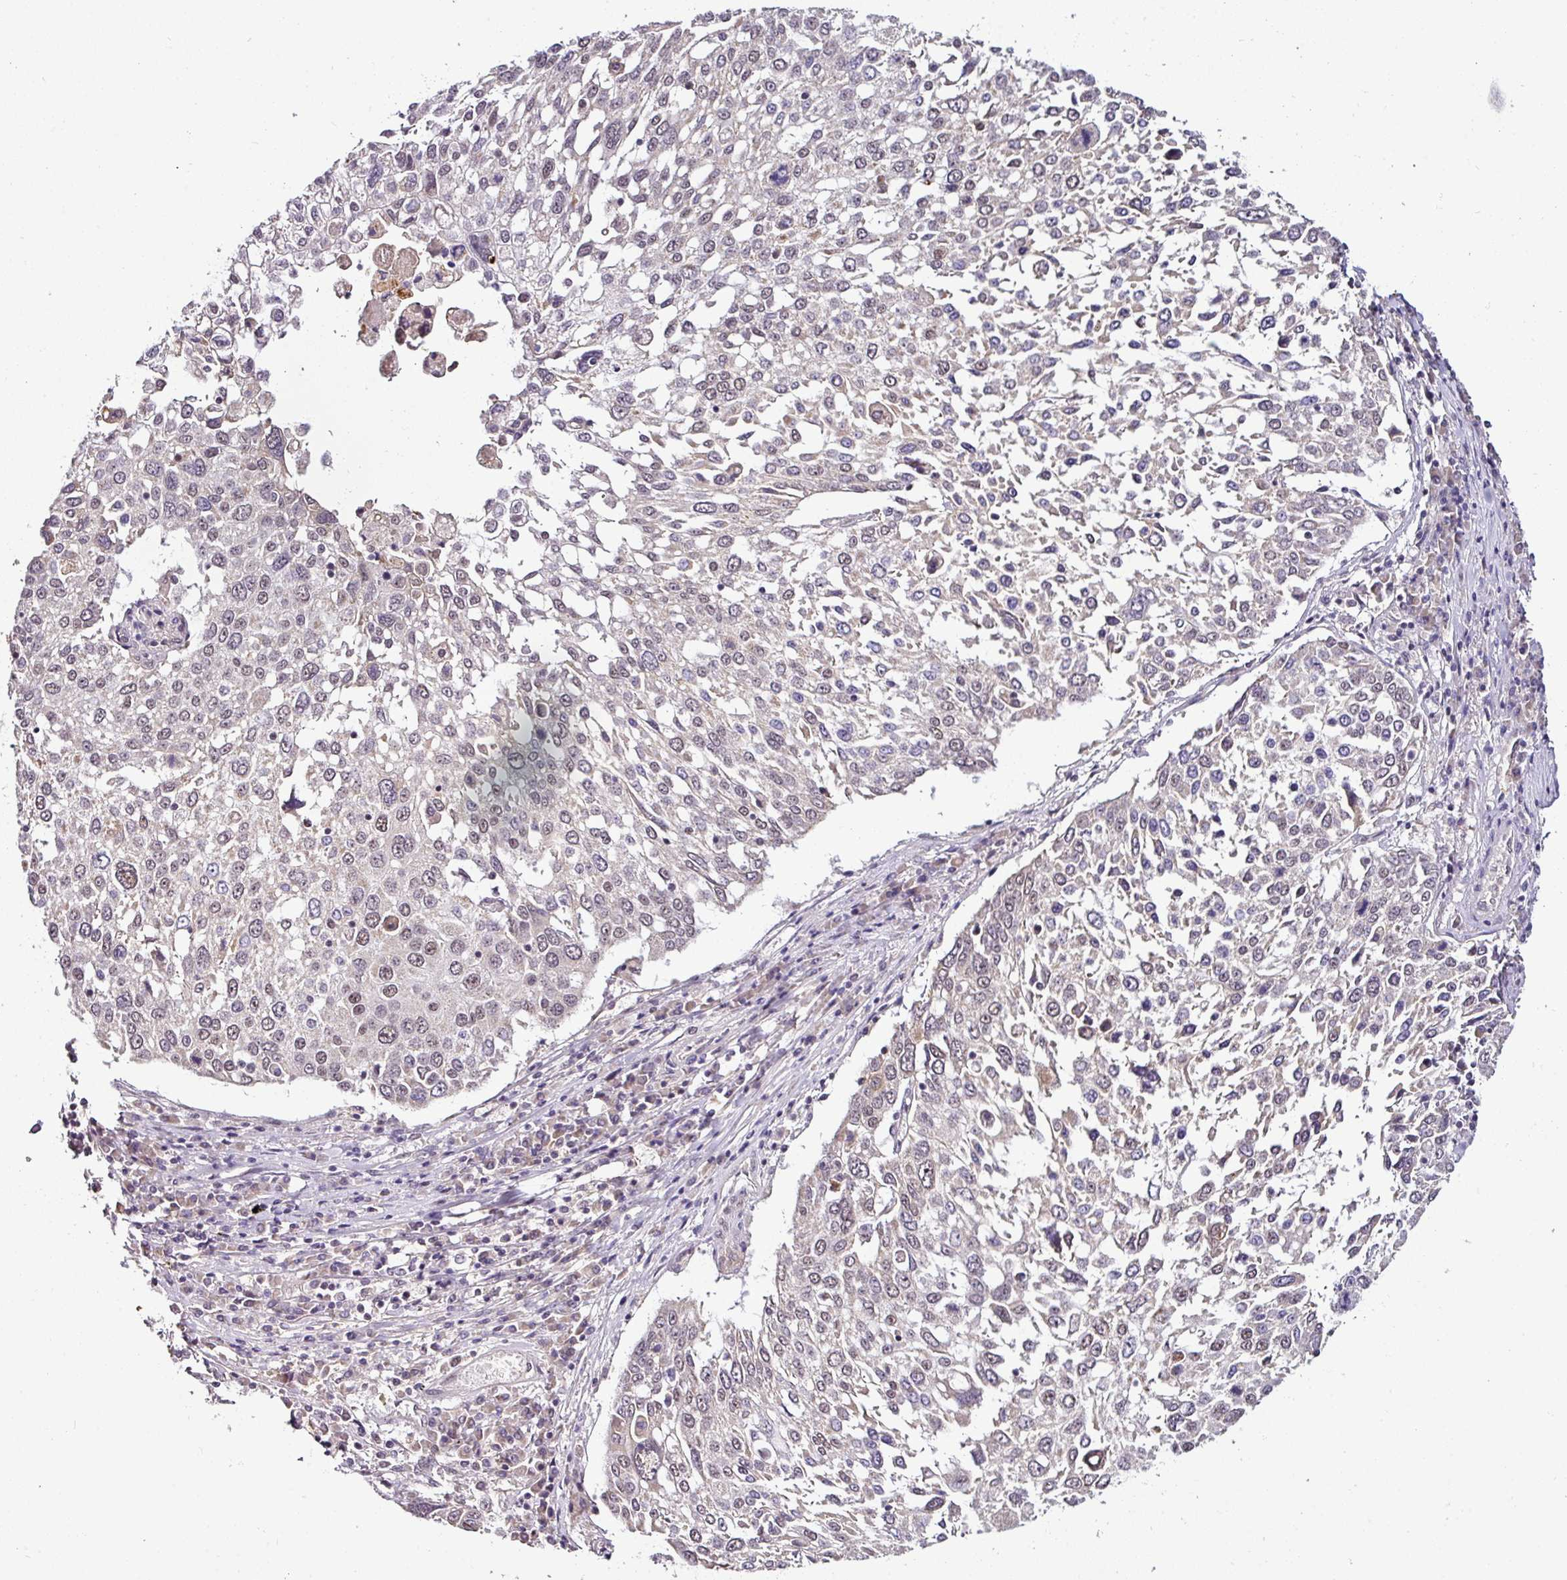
{"staining": {"intensity": "weak", "quantity": "<25%", "location": "nuclear"}, "tissue": "lung cancer", "cell_type": "Tumor cells", "image_type": "cancer", "snomed": [{"axis": "morphology", "description": "Squamous cell carcinoma, NOS"}, {"axis": "topography", "description": "Lung"}], "caption": "There is no significant staining in tumor cells of lung cancer.", "gene": "NAPSA", "patient": {"sex": "male", "age": 65}}